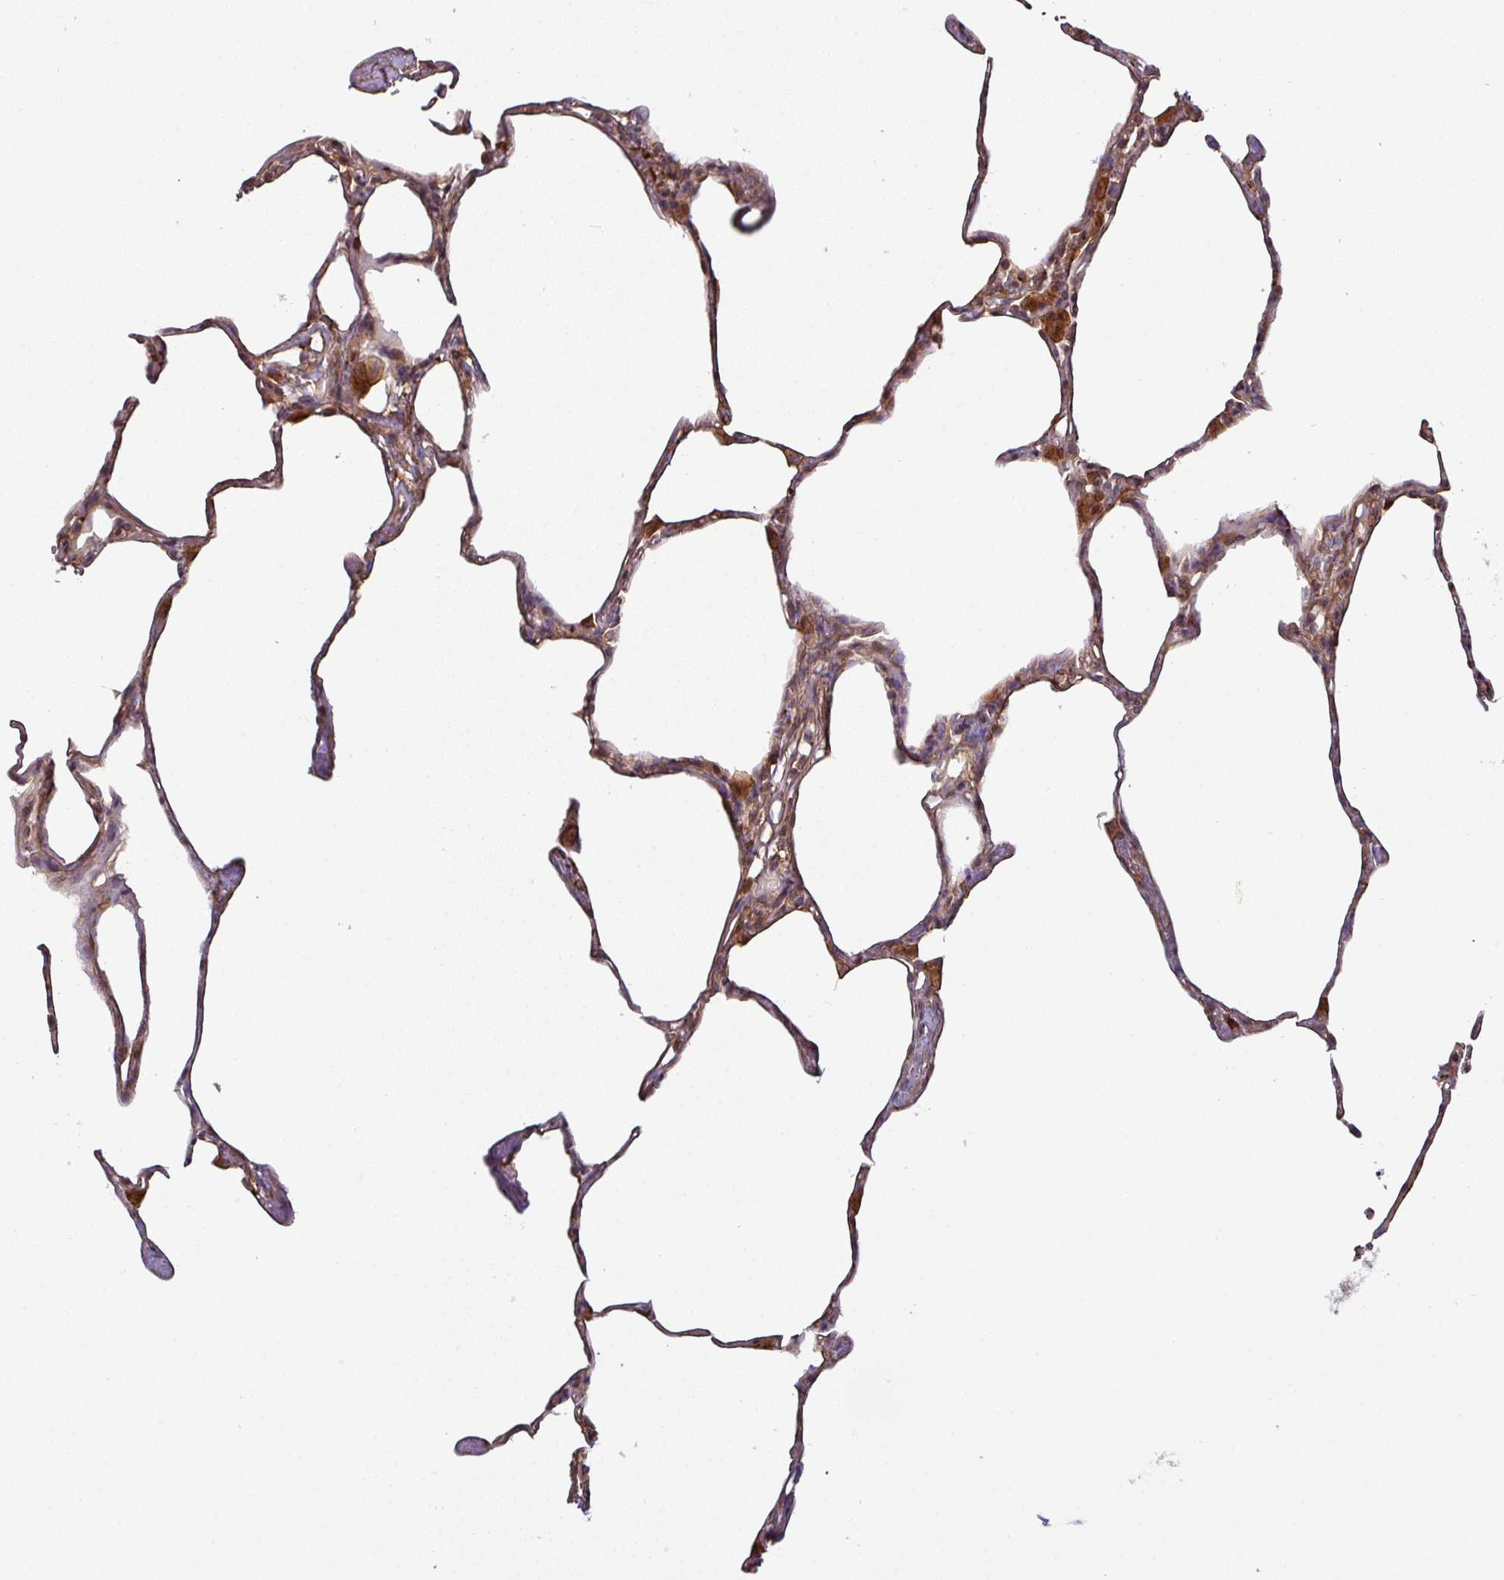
{"staining": {"intensity": "moderate", "quantity": "25%-75%", "location": "cytoplasmic/membranous"}, "tissue": "lung", "cell_type": "Alveolar cells", "image_type": "normal", "snomed": [{"axis": "morphology", "description": "Normal tissue, NOS"}, {"axis": "topography", "description": "Lung"}], "caption": "High-magnification brightfield microscopy of unremarkable lung stained with DAB (3,3'-diaminobenzidine) (brown) and counterstained with hematoxylin (blue). alveolar cells exhibit moderate cytoplasmic/membranous staining is present in approximately25%-75% of cells.", "gene": "CASP2", "patient": {"sex": "male", "age": 65}}